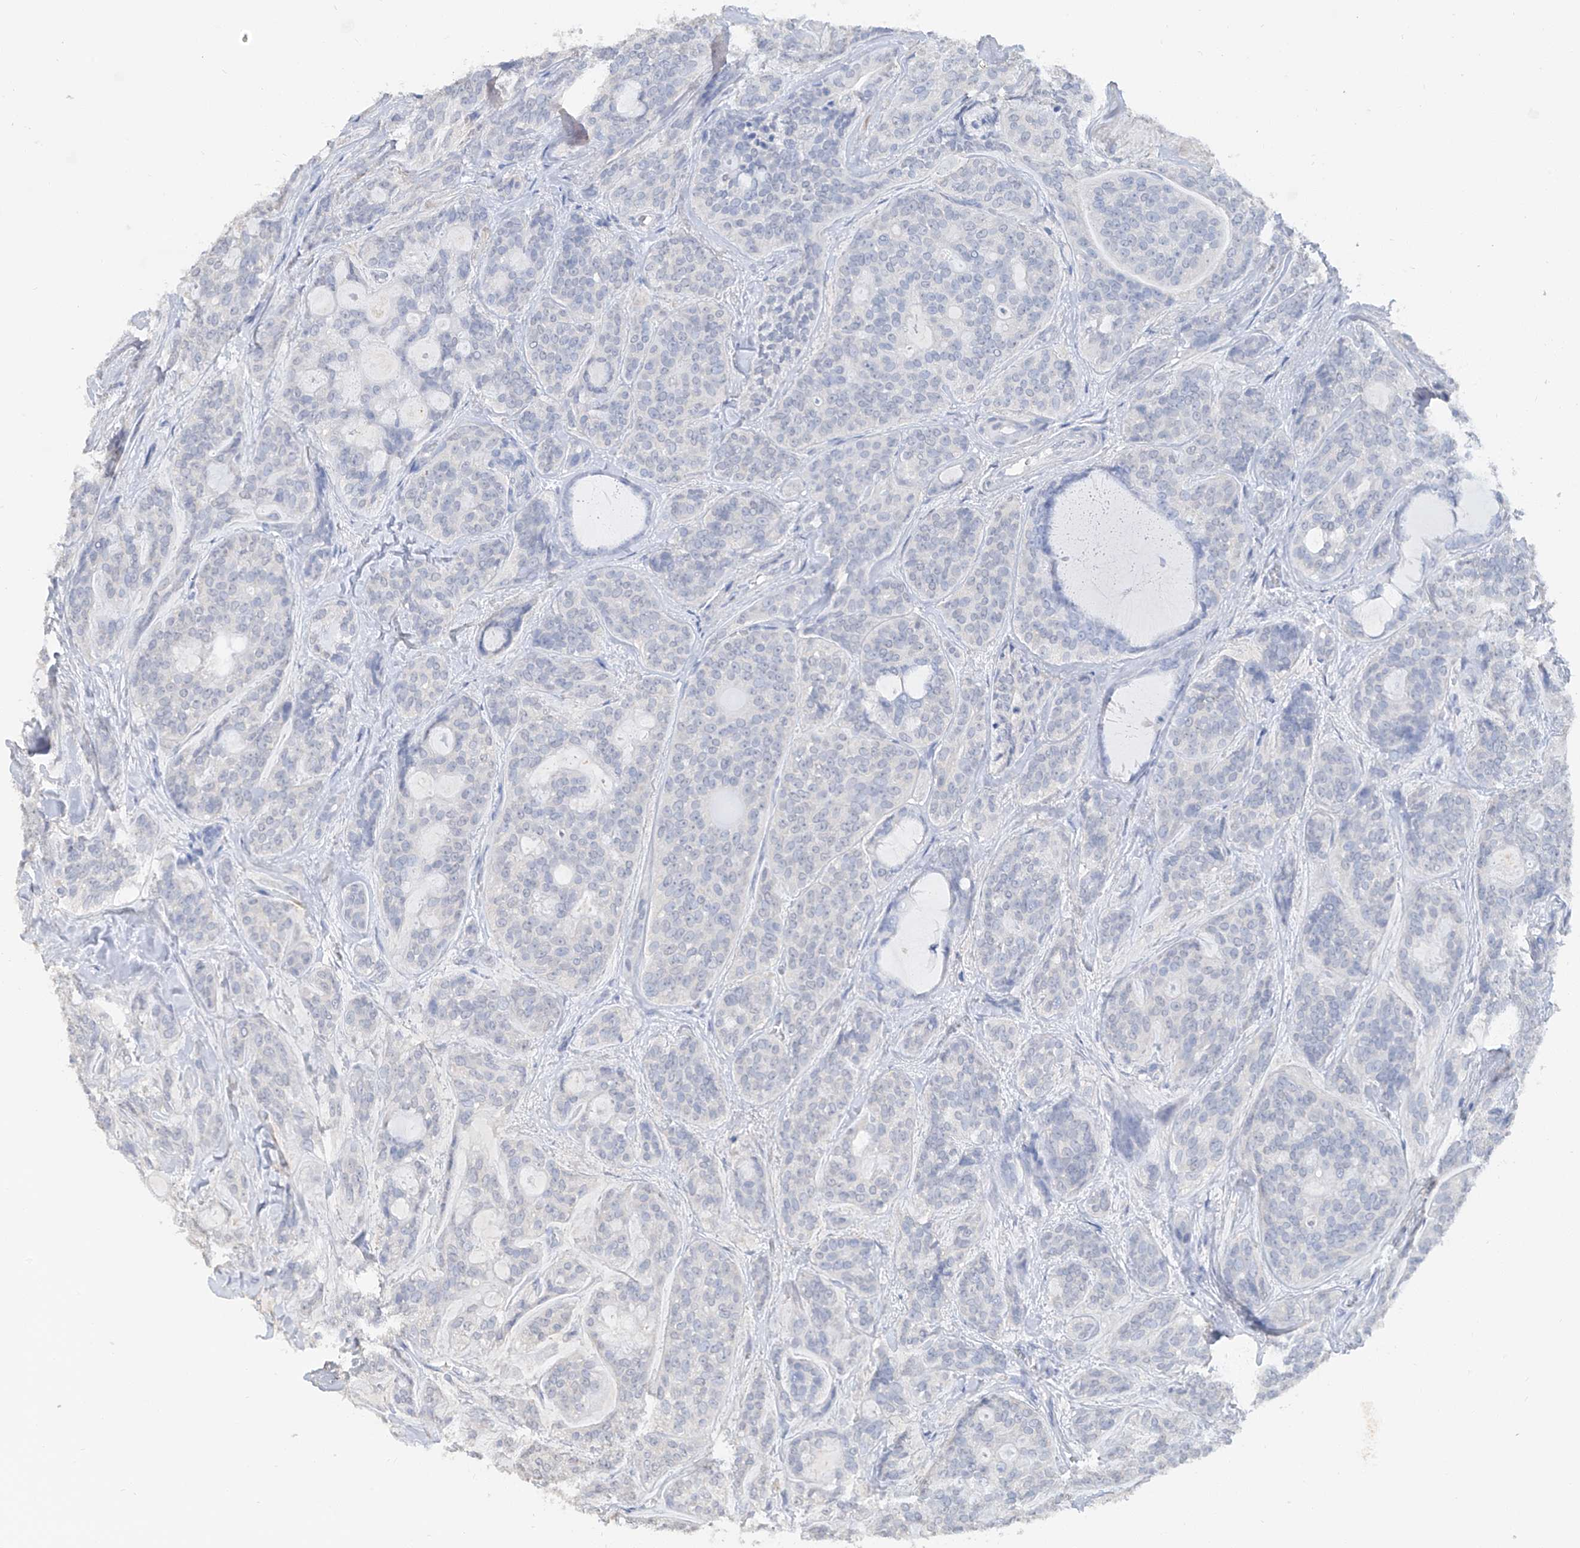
{"staining": {"intensity": "negative", "quantity": "none", "location": "none"}, "tissue": "head and neck cancer", "cell_type": "Tumor cells", "image_type": "cancer", "snomed": [{"axis": "morphology", "description": "Adenocarcinoma, NOS"}, {"axis": "topography", "description": "Head-Neck"}], "caption": "Head and neck cancer stained for a protein using immunohistochemistry displays no expression tumor cells.", "gene": "HAS3", "patient": {"sex": "male", "age": 66}}